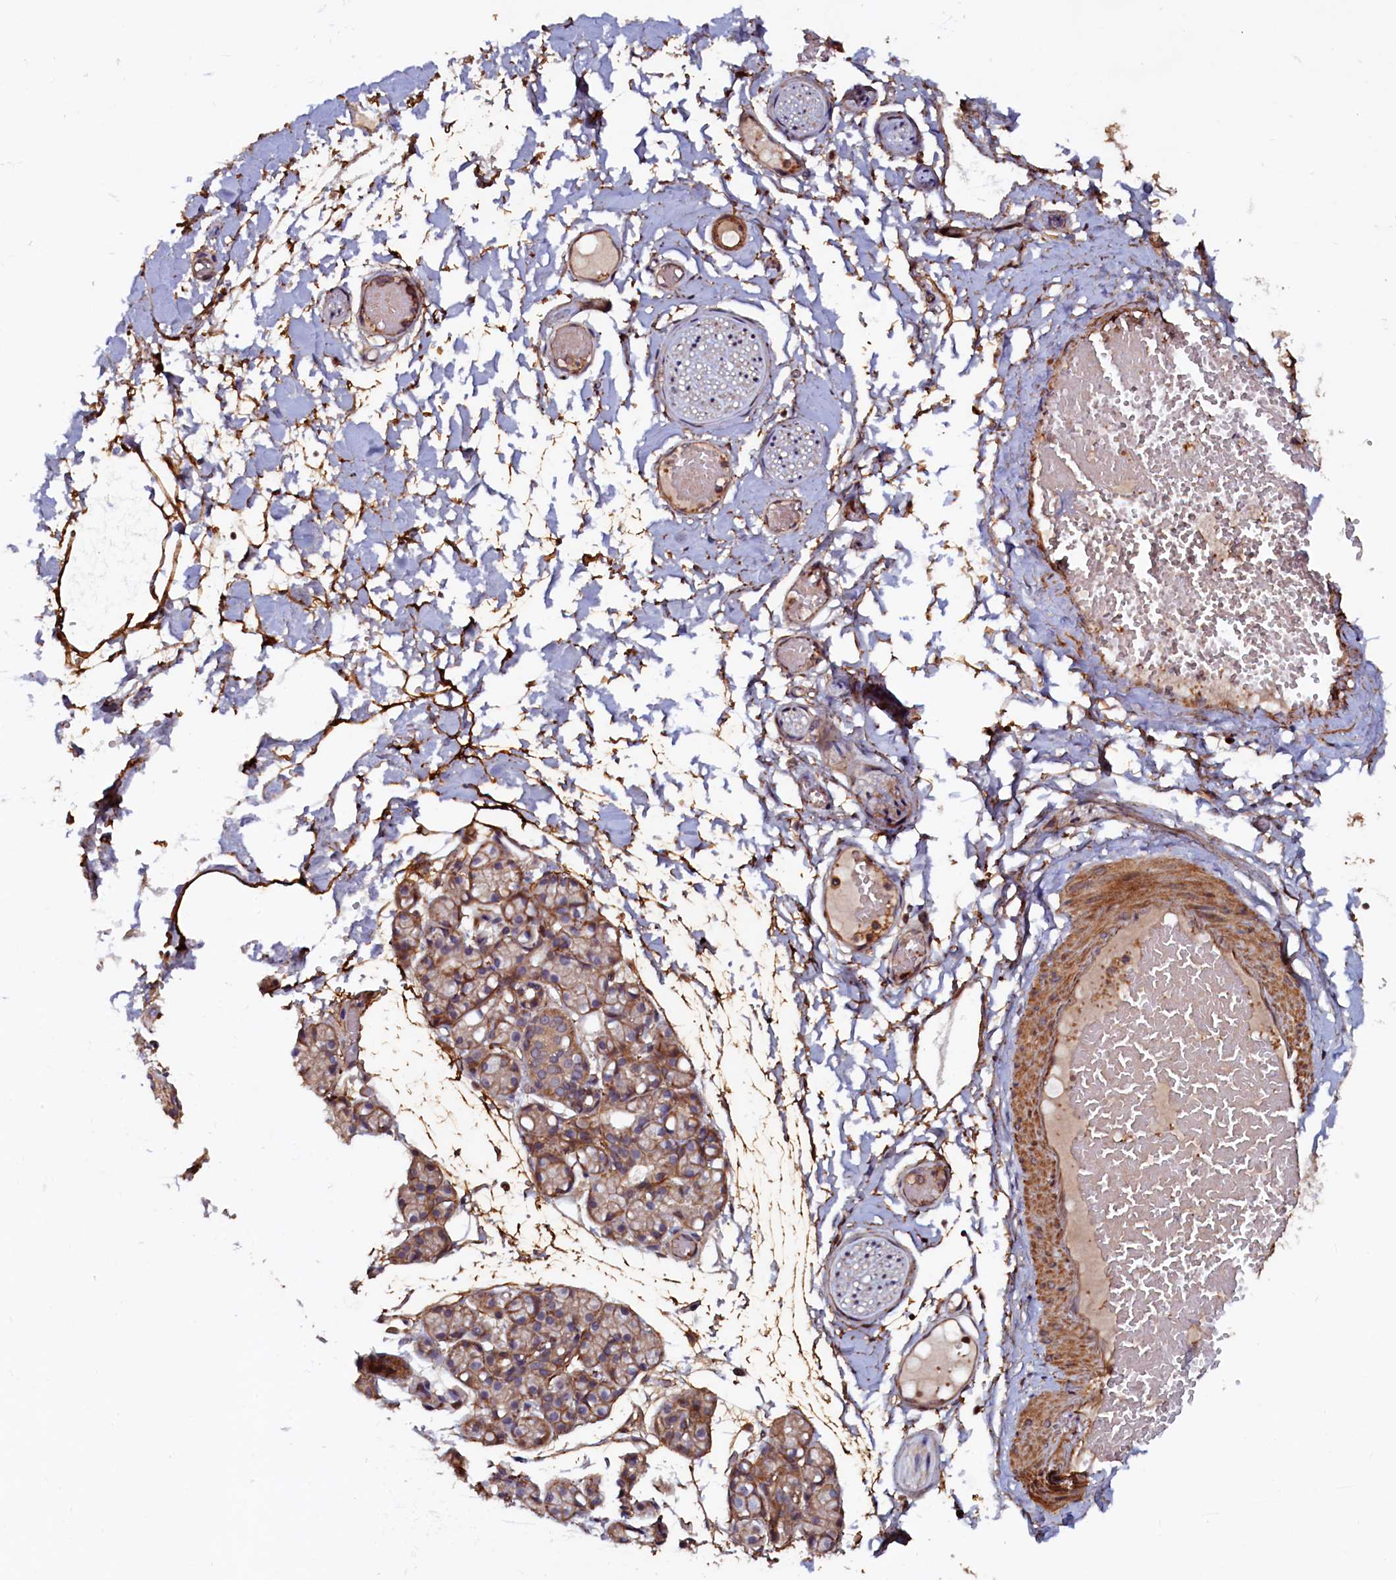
{"staining": {"intensity": "moderate", "quantity": "<25%", "location": "cytoplasmic/membranous"}, "tissue": "salivary gland", "cell_type": "Glandular cells", "image_type": "normal", "snomed": [{"axis": "morphology", "description": "Normal tissue, NOS"}, {"axis": "topography", "description": "Salivary gland"}], "caption": "Glandular cells demonstrate low levels of moderate cytoplasmic/membranous expression in about <25% of cells in unremarkable salivary gland. (brown staining indicates protein expression, while blue staining denotes nuclei).", "gene": "DUOXA1", "patient": {"sex": "male", "age": 63}}